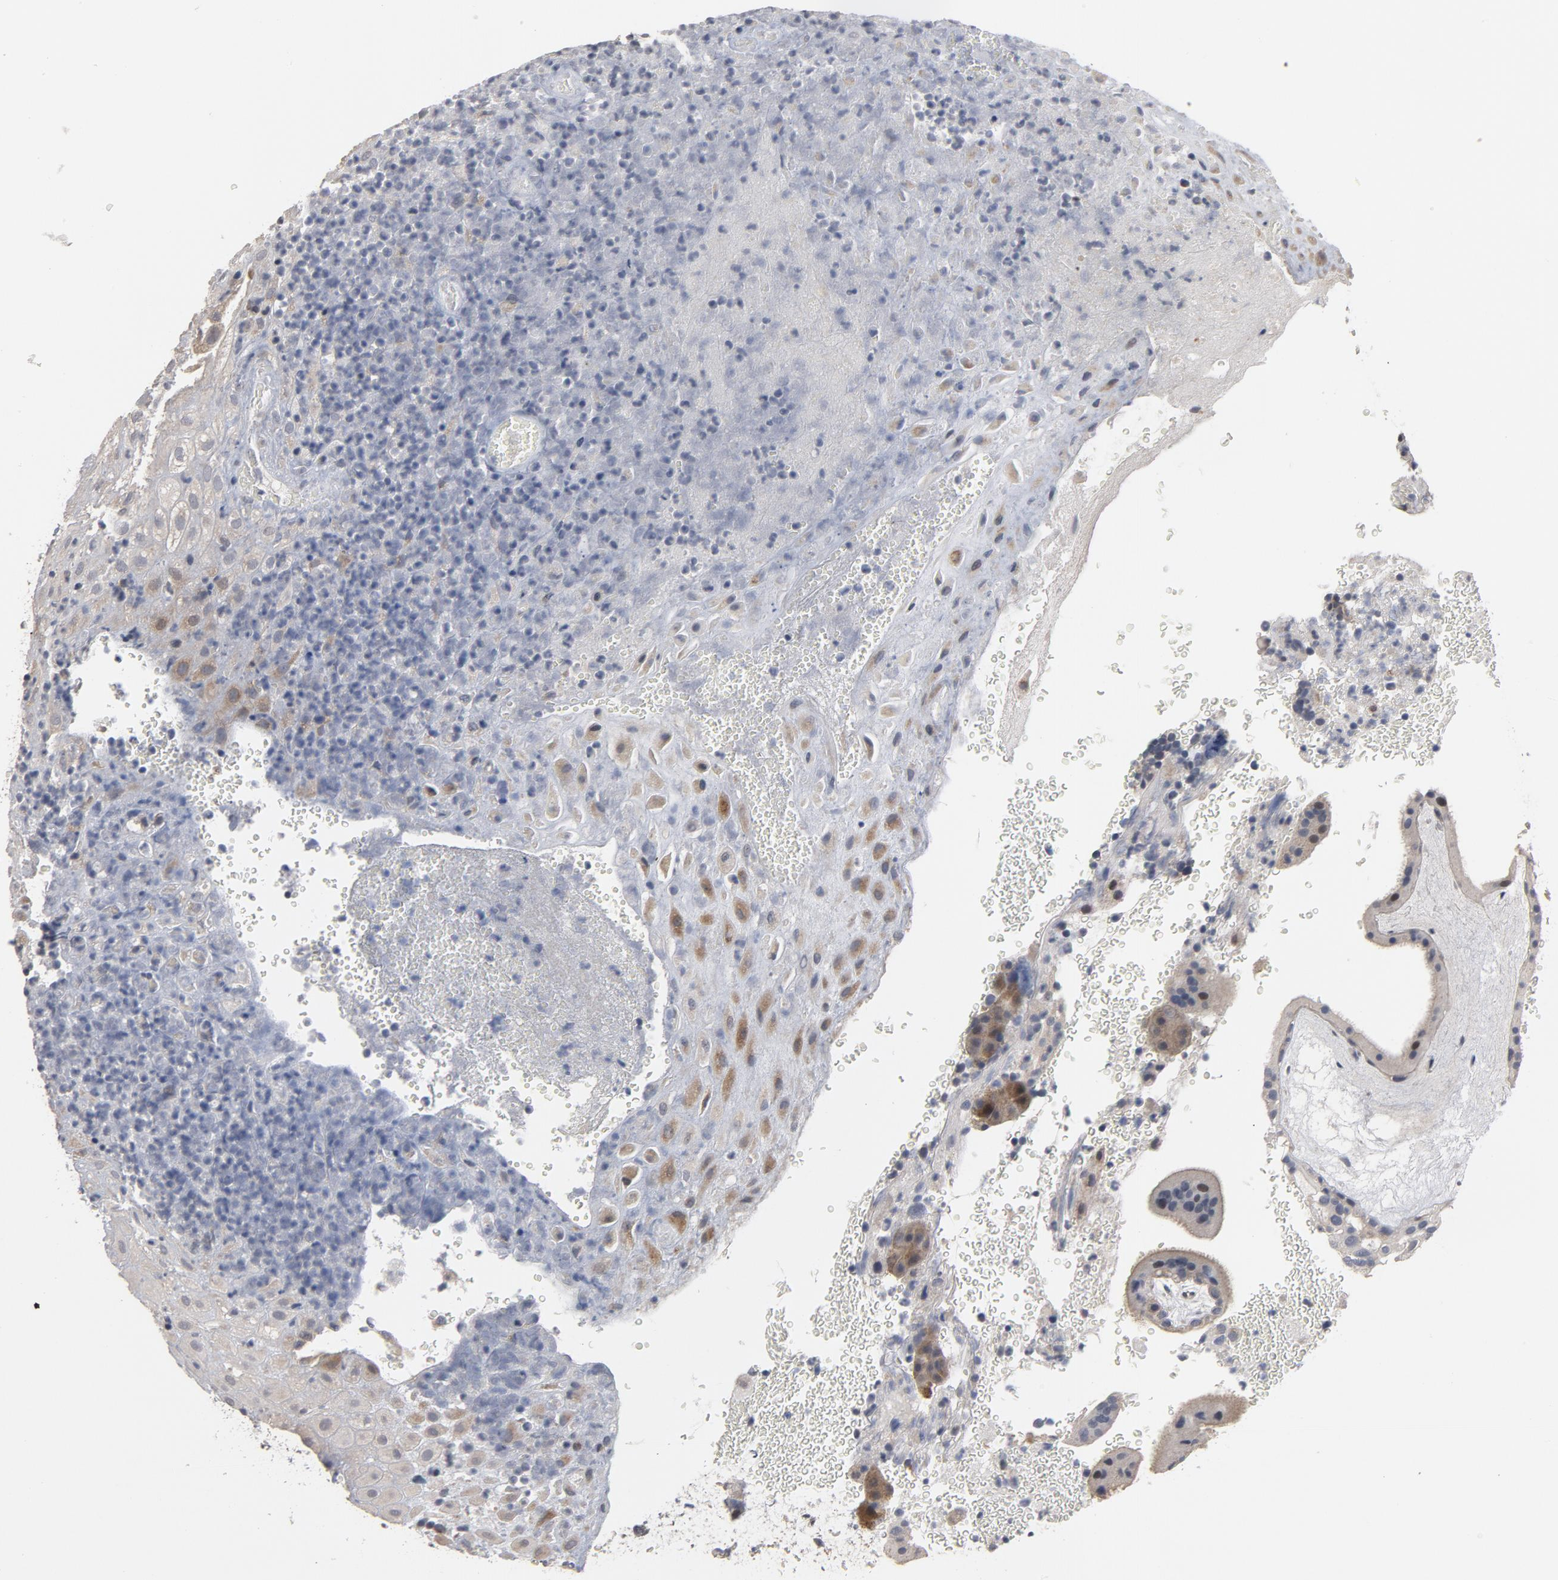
{"staining": {"intensity": "moderate", "quantity": "<25%", "location": "cytoplasmic/membranous"}, "tissue": "placenta", "cell_type": "Decidual cells", "image_type": "normal", "snomed": [{"axis": "morphology", "description": "Normal tissue, NOS"}, {"axis": "topography", "description": "Placenta"}], "caption": "Moderate cytoplasmic/membranous positivity for a protein is identified in approximately <25% of decidual cells of unremarkable placenta using IHC.", "gene": "PPP1R1B", "patient": {"sex": "female", "age": 19}}